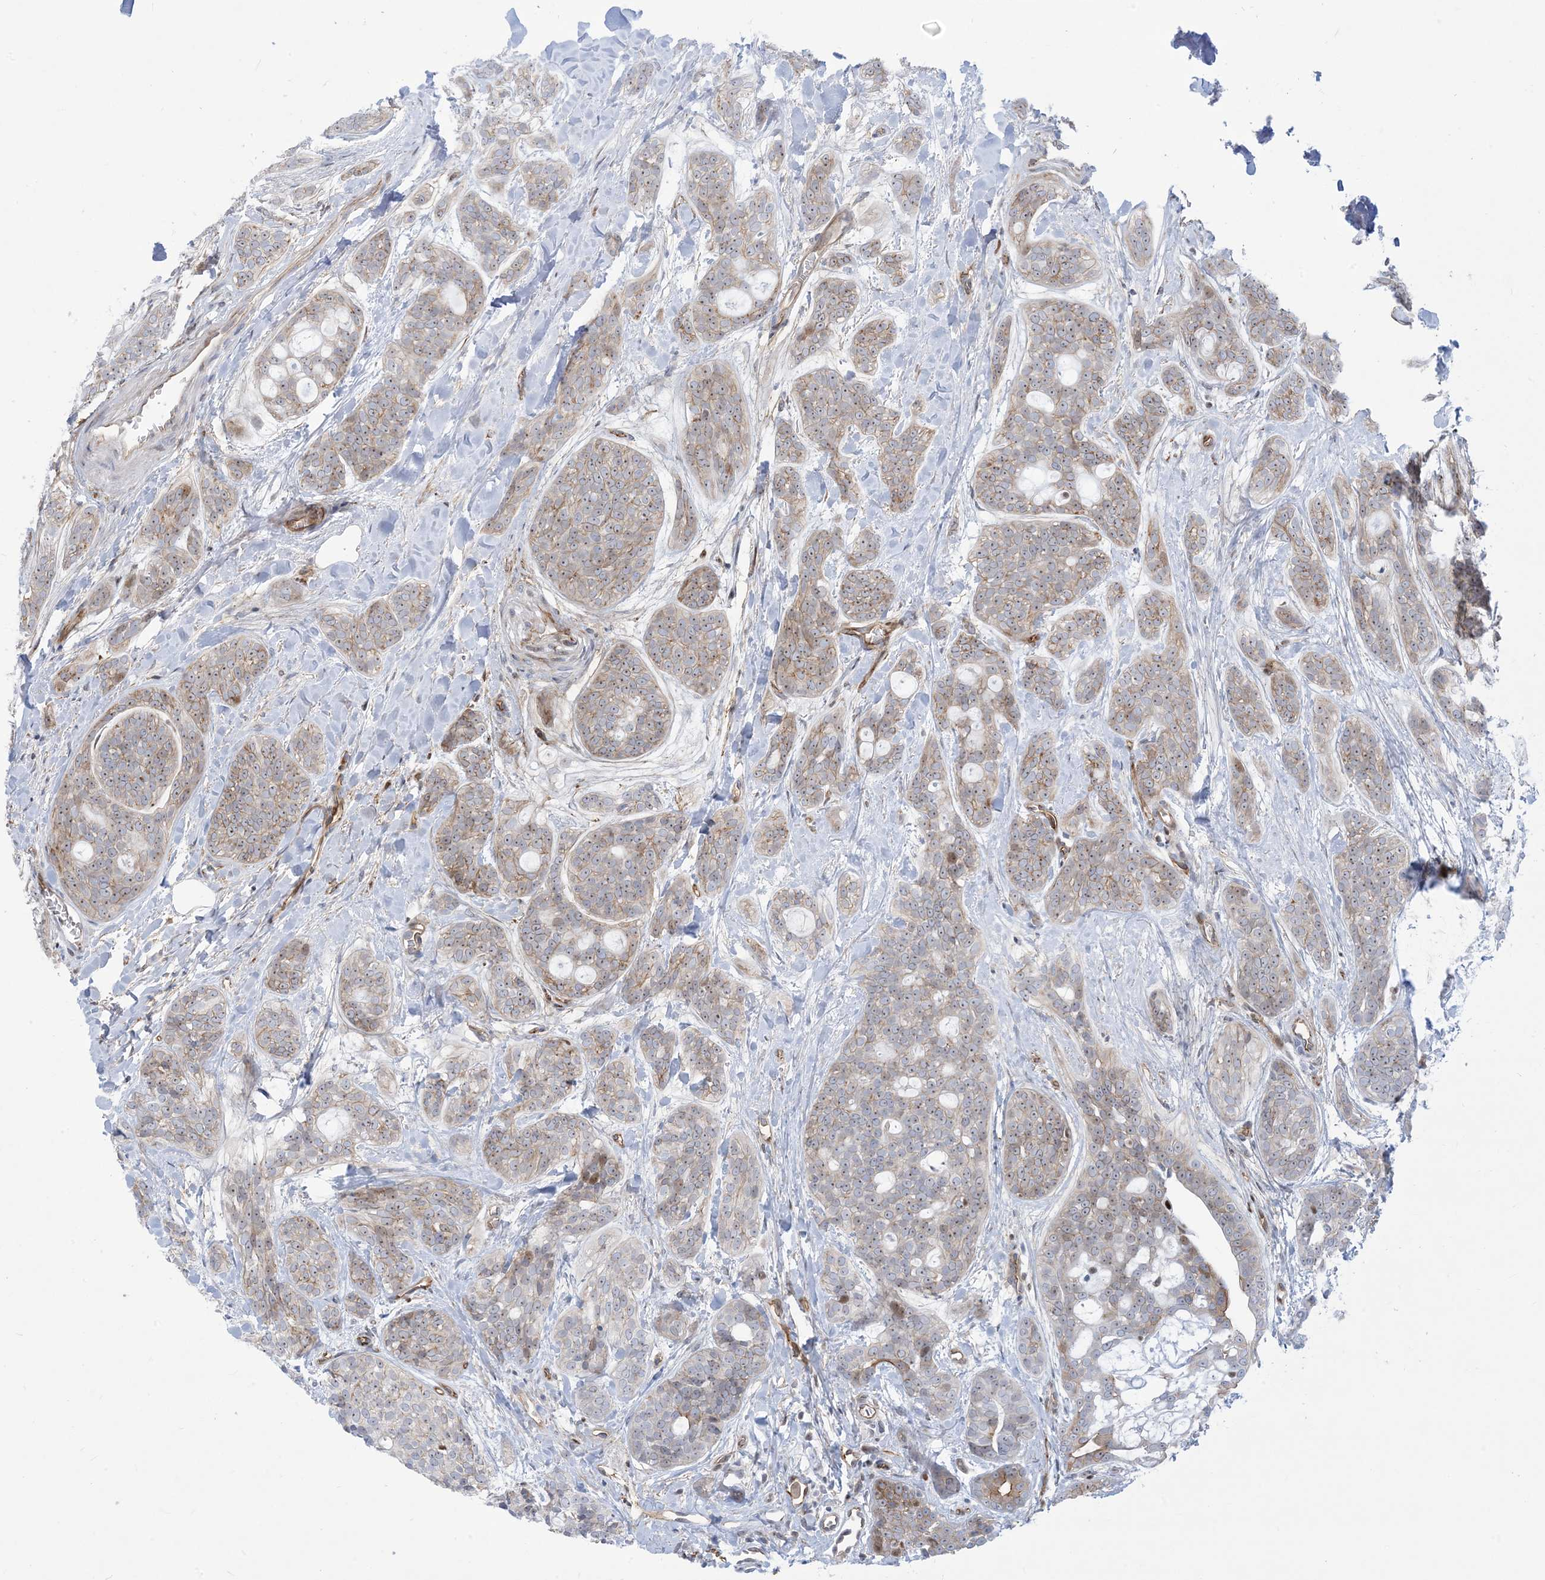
{"staining": {"intensity": "weak", "quantity": "25%-75%", "location": "cytoplasmic/membranous,nuclear"}, "tissue": "head and neck cancer", "cell_type": "Tumor cells", "image_type": "cancer", "snomed": [{"axis": "morphology", "description": "Adenocarcinoma, NOS"}, {"axis": "topography", "description": "Head-Neck"}], "caption": "Head and neck cancer stained with immunohistochemistry (IHC) shows weak cytoplasmic/membranous and nuclear expression in approximately 25%-75% of tumor cells. (Stains: DAB (3,3'-diaminobenzidine) in brown, nuclei in blue, Microscopy: brightfield microscopy at high magnification).", "gene": "MARS2", "patient": {"sex": "male", "age": 66}}